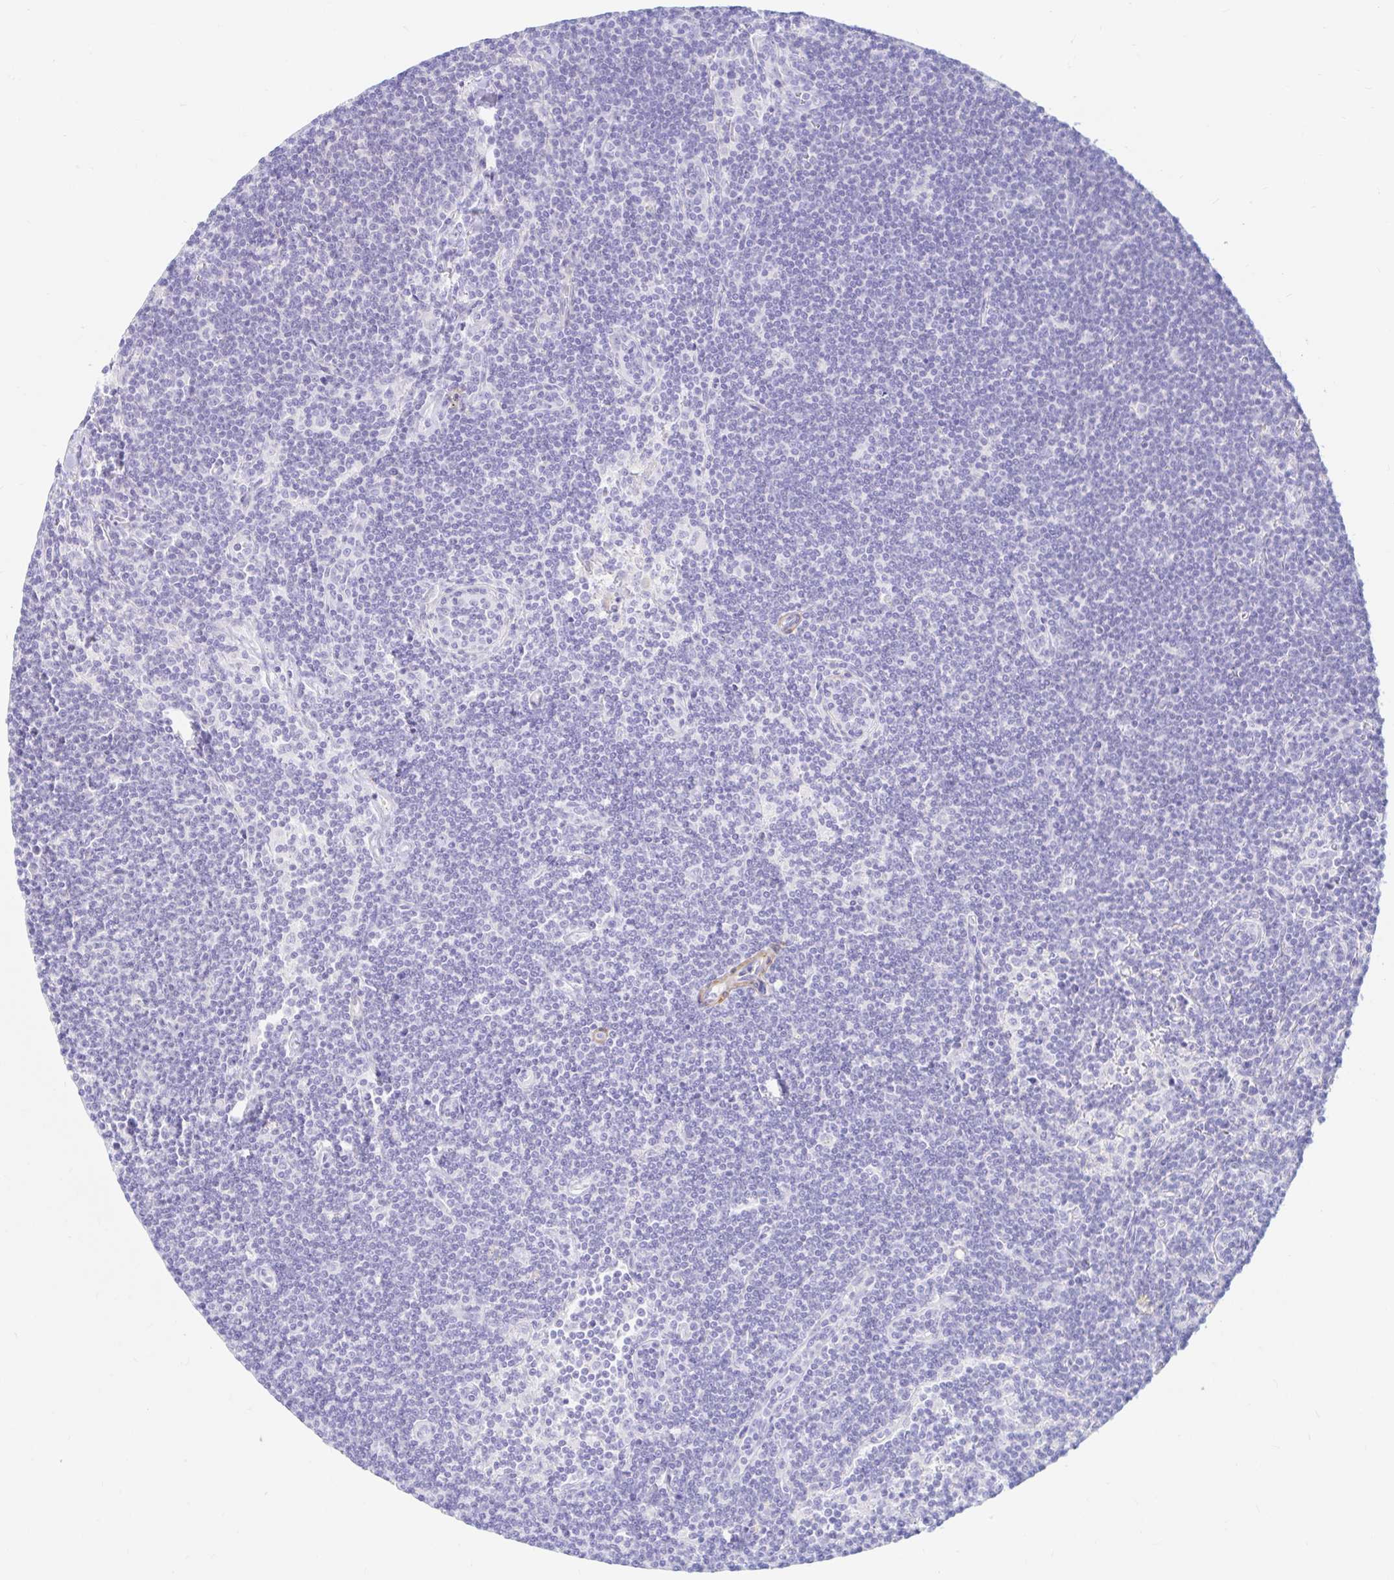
{"staining": {"intensity": "negative", "quantity": "none", "location": "none"}, "tissue": "lymphoma", "cell_type": "Tumor cells", "image_type": "cancer", "snomed": [{"axis": "morphology", "description": "Malignant lymphoma, non-Hodgkin's type, Low grade"}, {"axis": "topography", "description": "Lymph node"}], "caption": "The histopathology image shows no significant positivity in tumor cells of lymphoma. (Brightfield microscopy of DAB (3,3'-diaminobenzidine) IHC at high magnification).", "gene": "PPP1R1B", "patient": {"sex": "female", "age": 73}}